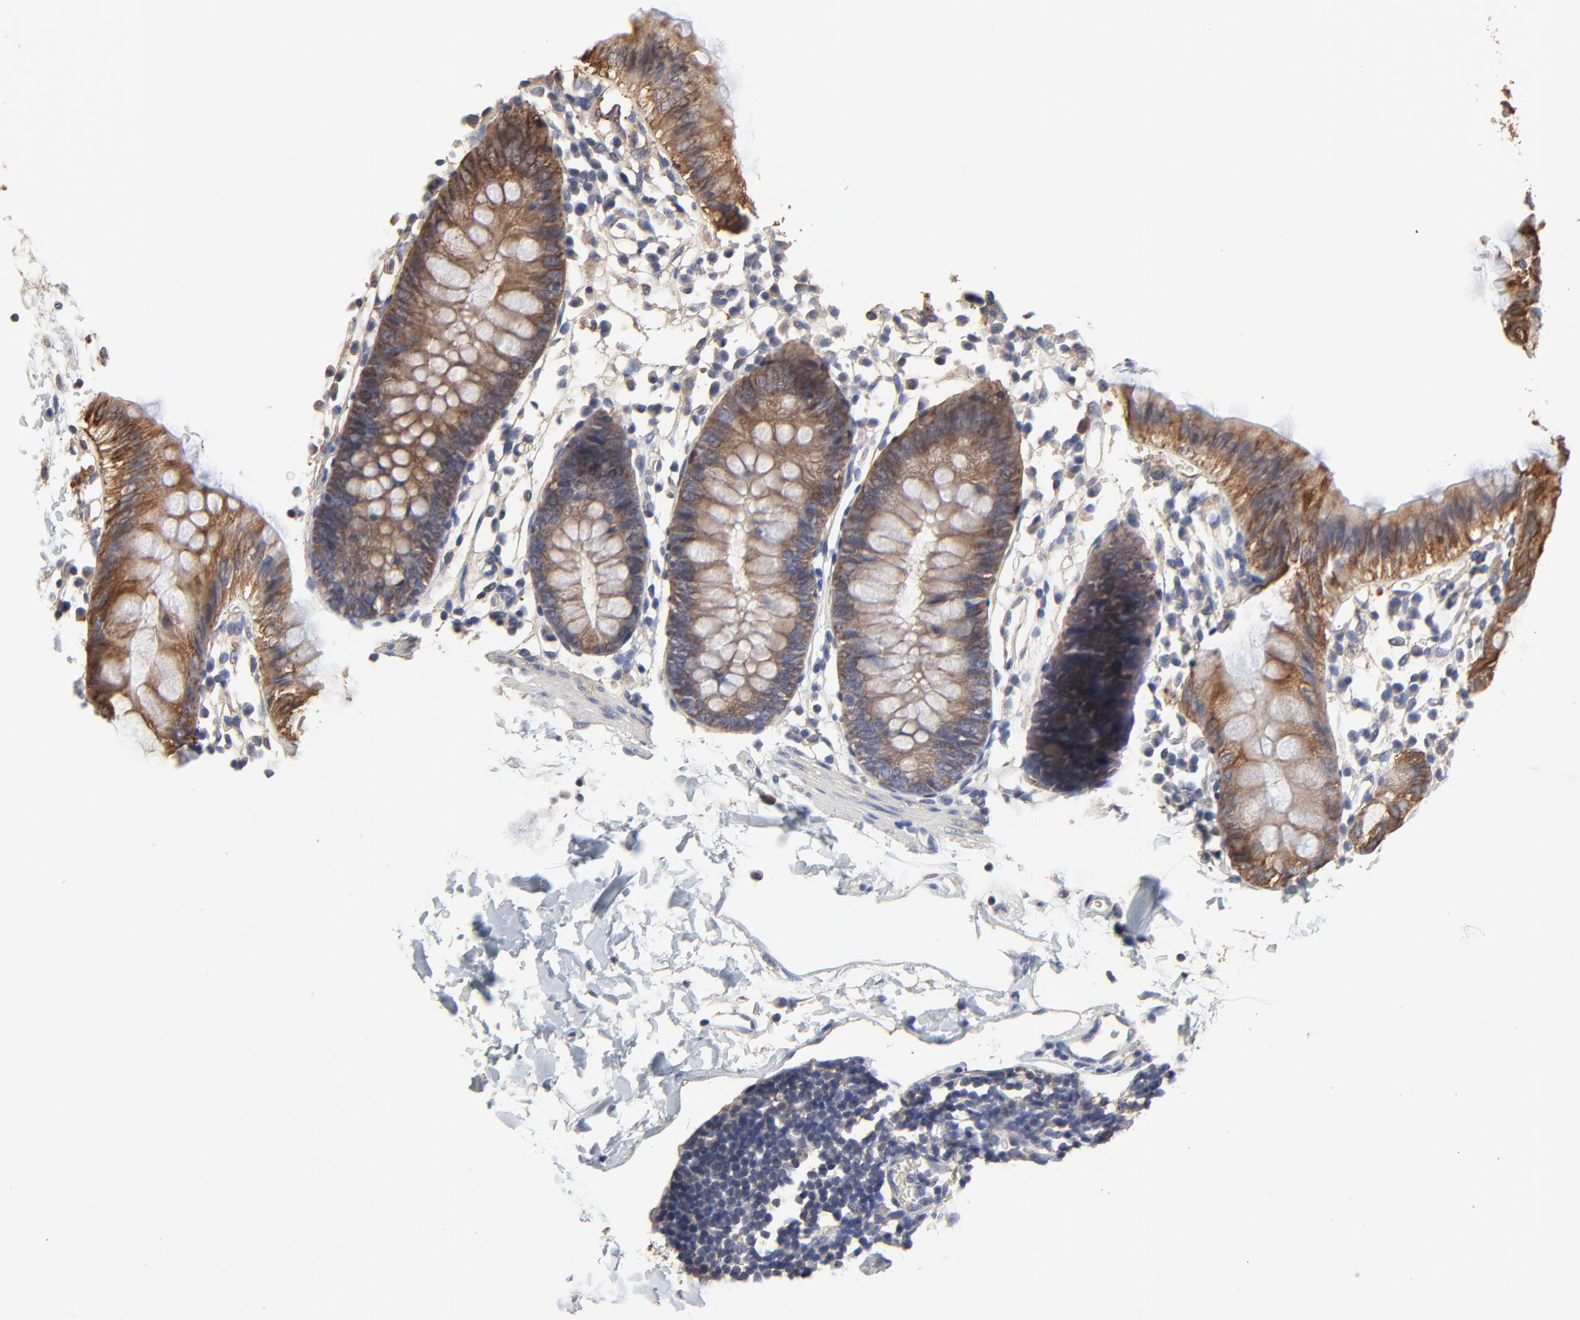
{"staining": {"intensity": "weak", "quantity": ">75%", "location": "cytoplasmic/membranous"}, "tissue": "colon", "cell_type": "Endothelial cells", "image_type": "normal", "snomed": [{"axis": "morphology", "description": "Normal tissue, NOS"}, {"axis": "topography", "description": "Colon"}], "caption": "Immunohistochemistry micrograph of unremarkable colon: human colon stained using immunohistochemistry demonstrates low levels of weak protein expression localized specifically in the cytoplasmic/membranous of endothelial cells, appearing as a cytoplasmic/membranous brown color.", "gene": "NXF3", "patient": {"sex": "male", "age": 14}}